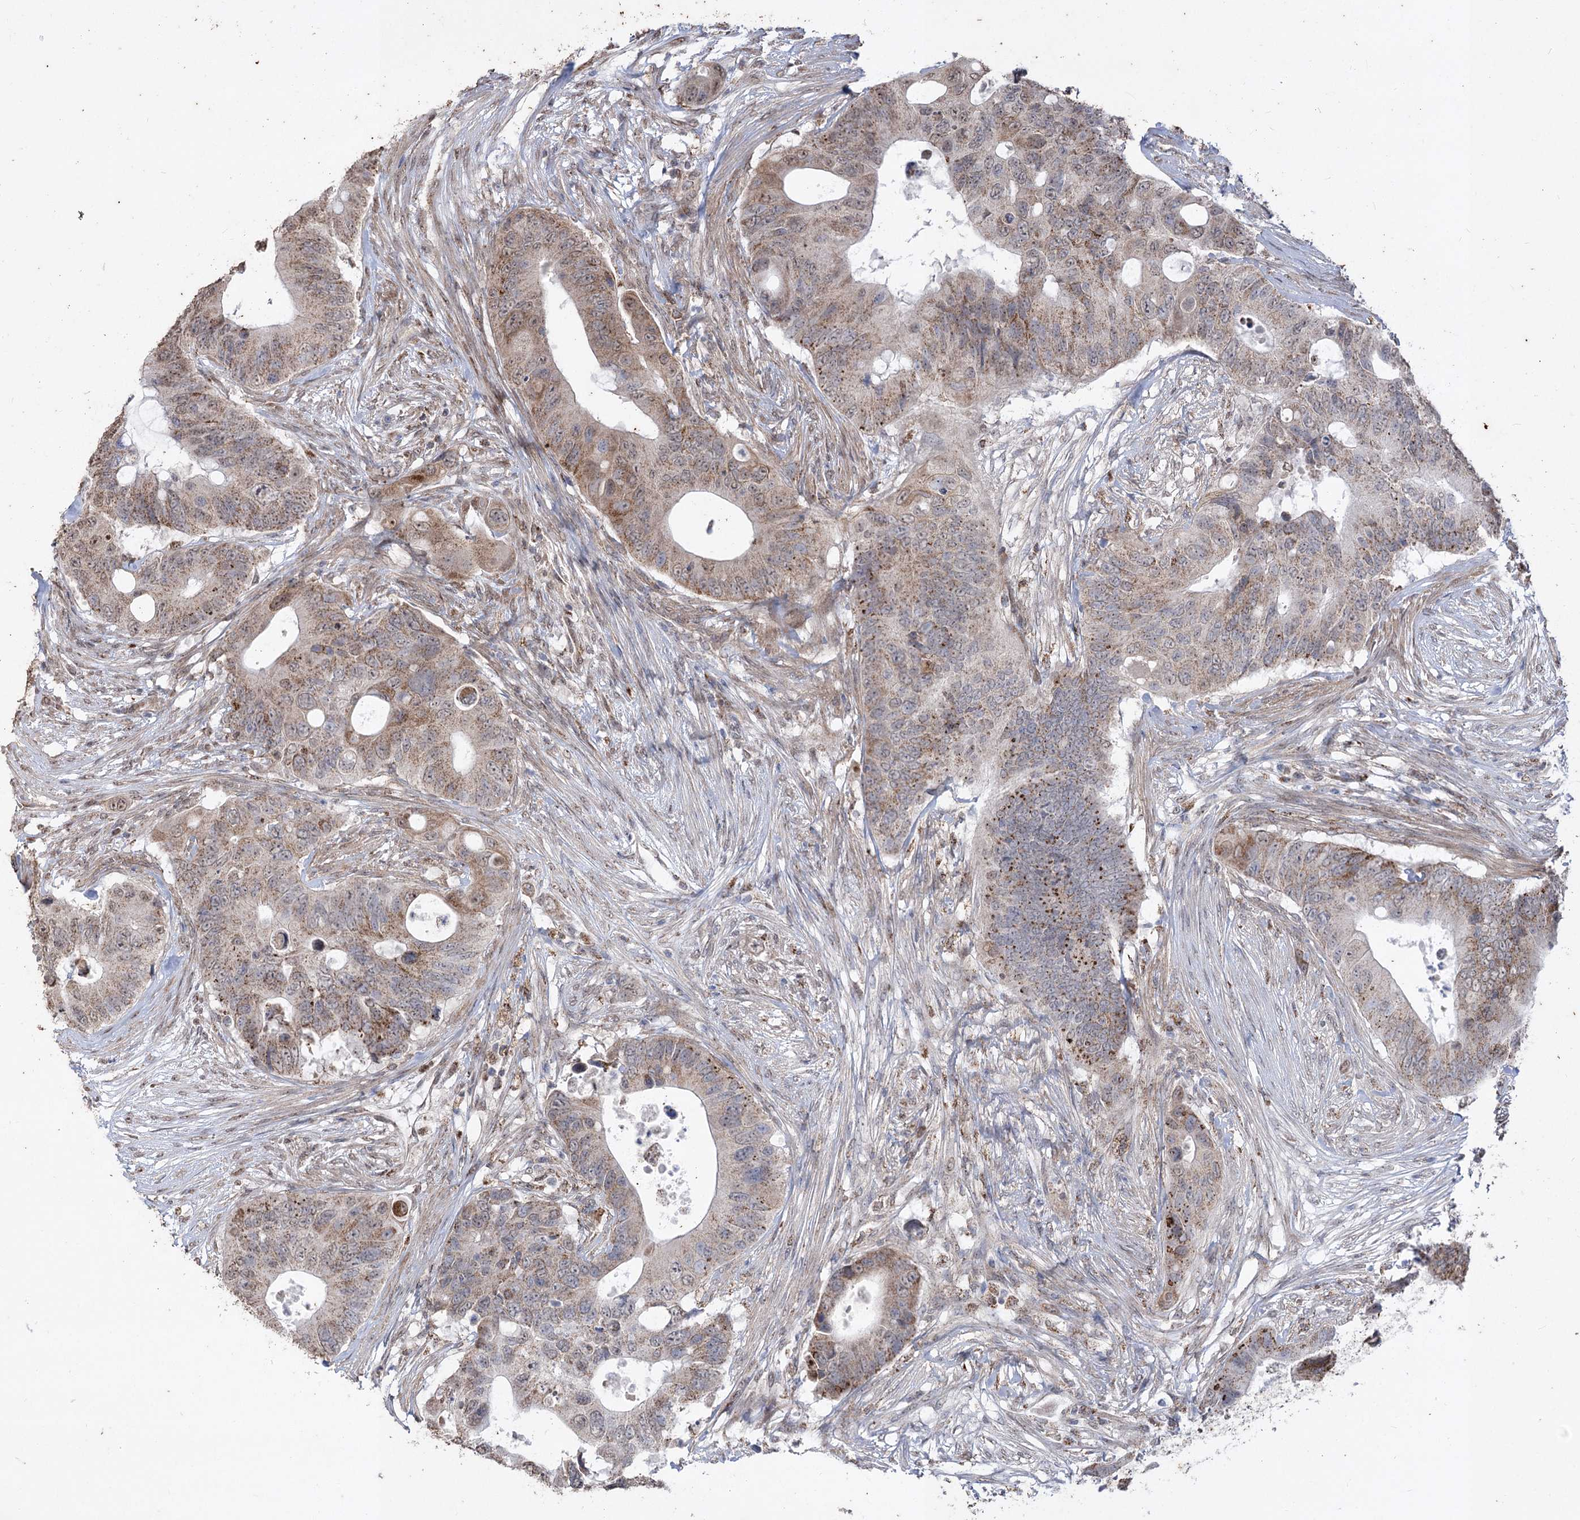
{"staining": {"intensity": "moderate", "quantity": ">75%", "location": "cytoplasmic/membranous"}, "tissue": "colorectal cancer", "cell_type": "Tumor cells", "image_type": "cancer", "snomed": [{"axis": "morphology", "description": "Adenocarcinoma, NOS"}, {"axis": "topography", "description": "Colon"}], "caption": "Moderate cytoplasmic/membranous expression for a protein is appreciated in about >75% of tumor cells of colorectal cancer (adenocarcinoma) using immunohistochemistry.", "gene": "ZSCAN23", "patient": {"sex": "male", "age": 71}}